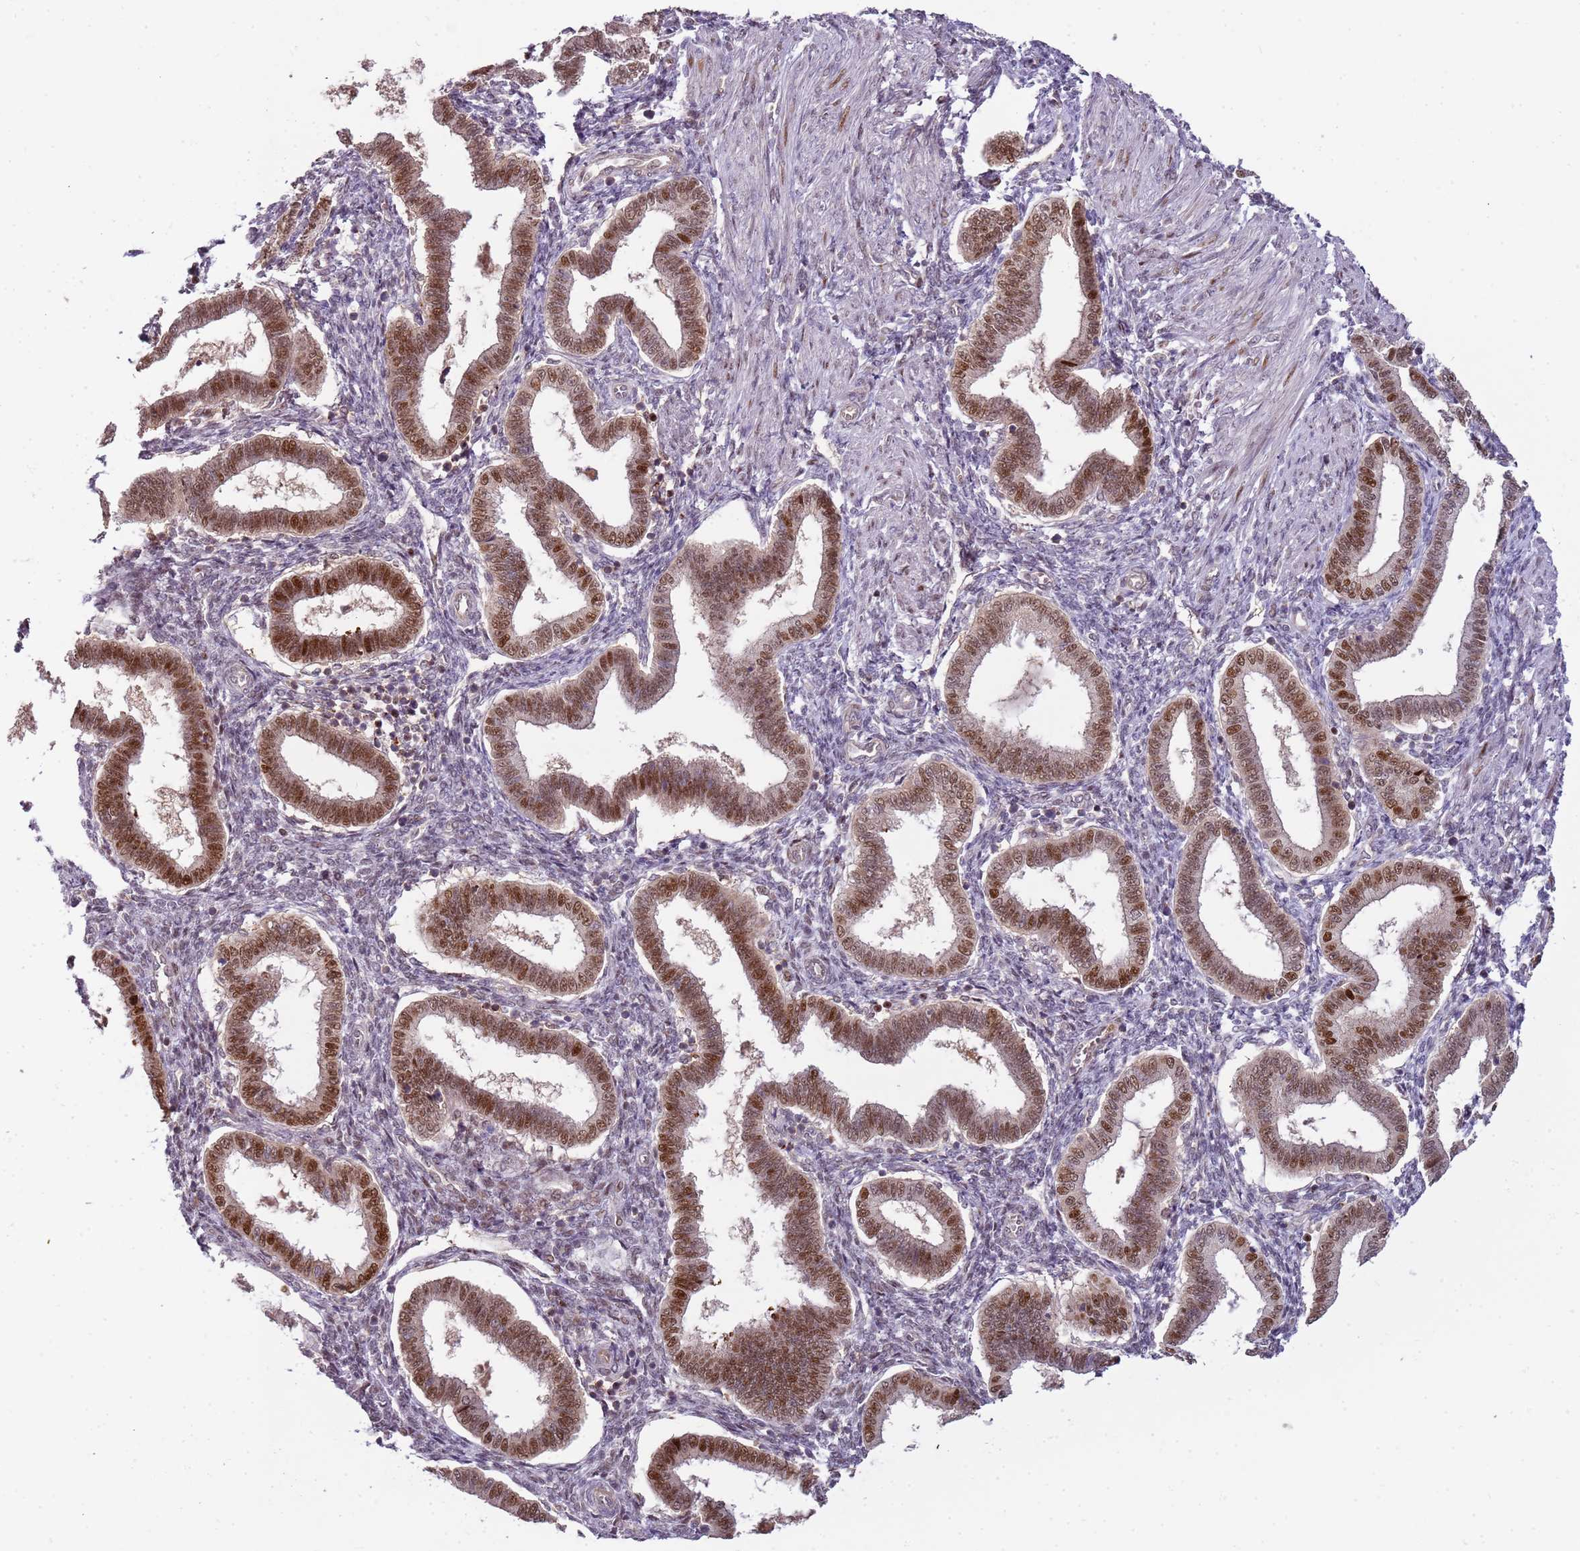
{"staining": {"intensity": "weak", "quantity": "<25%", "location": "nuclear"}, "tissue": "endometrium", "cell_type": "Cells in endometrial stroma", "image_type": "normal", "snomed": [{"axis": "morphology", "description": "Normal tissue, NOS"}, {"axis": "topography", "description": "Endometrium"}], "caption": "Immunohistochemical staining of unremarkable human endometrium exhibits no significant expression in cells in endometrial stroma. (DAB immunohistochemistry, high magnification).", "gene": "GSTO2", "patient": {"sex": "female", "age": 24}}